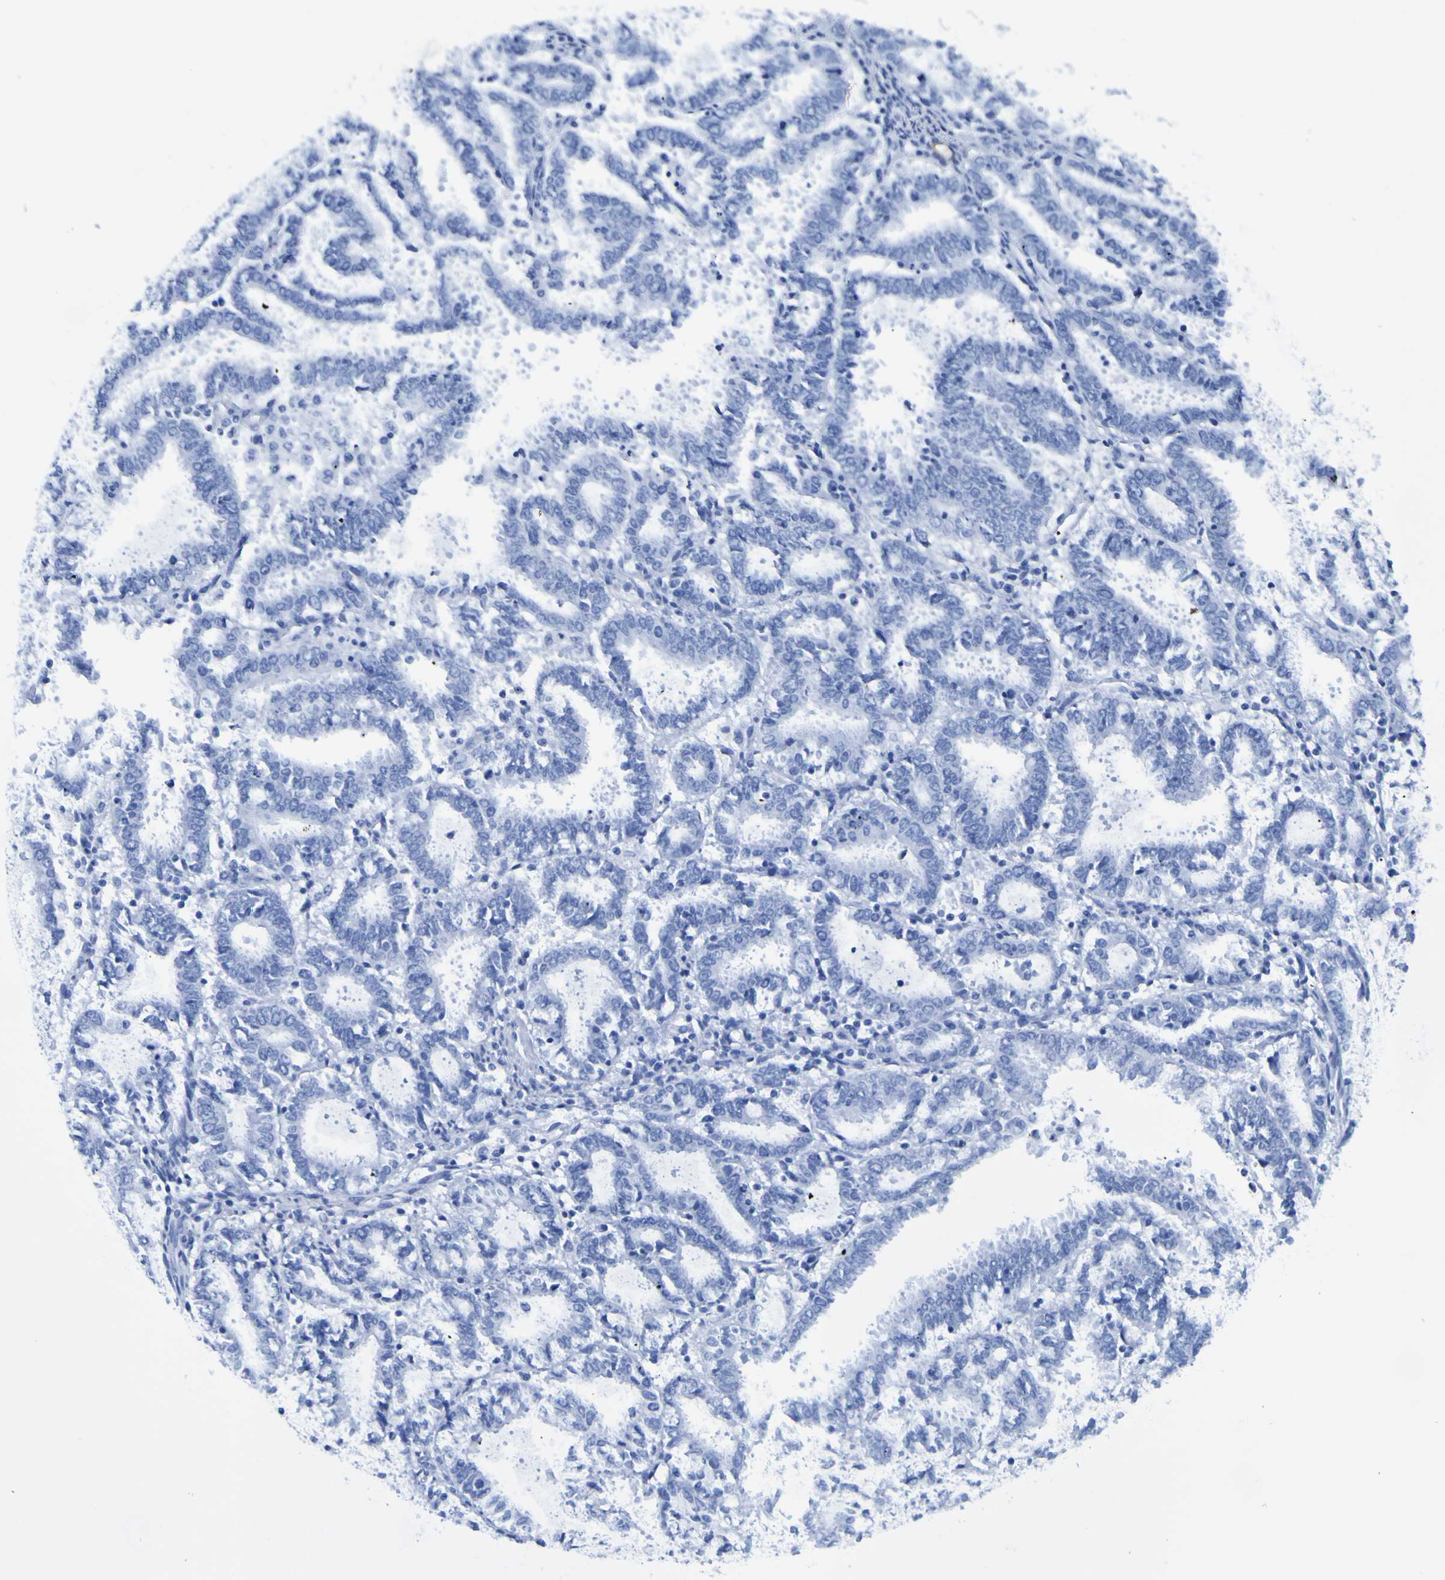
{"staining": {"intensity": "negative", "quantity": "none", "location": "none"}, "tissue": "endometrial cancer", "cell_type": "Tumor cells", "image_type": "cancer", "snomed": [{"axis": "morphology", "description": "Adenocarcinoma, NOS"}, {"axis": "topography", "description": "Uterus"}], "caption": "There is no significant staining in tumor cells of endometrial cancer. (Brightfield microscopy of DAB immunohistochemistry at high magnification).", "gene": "DPEP1", "patient": {"sex": "female", "age": 83}}